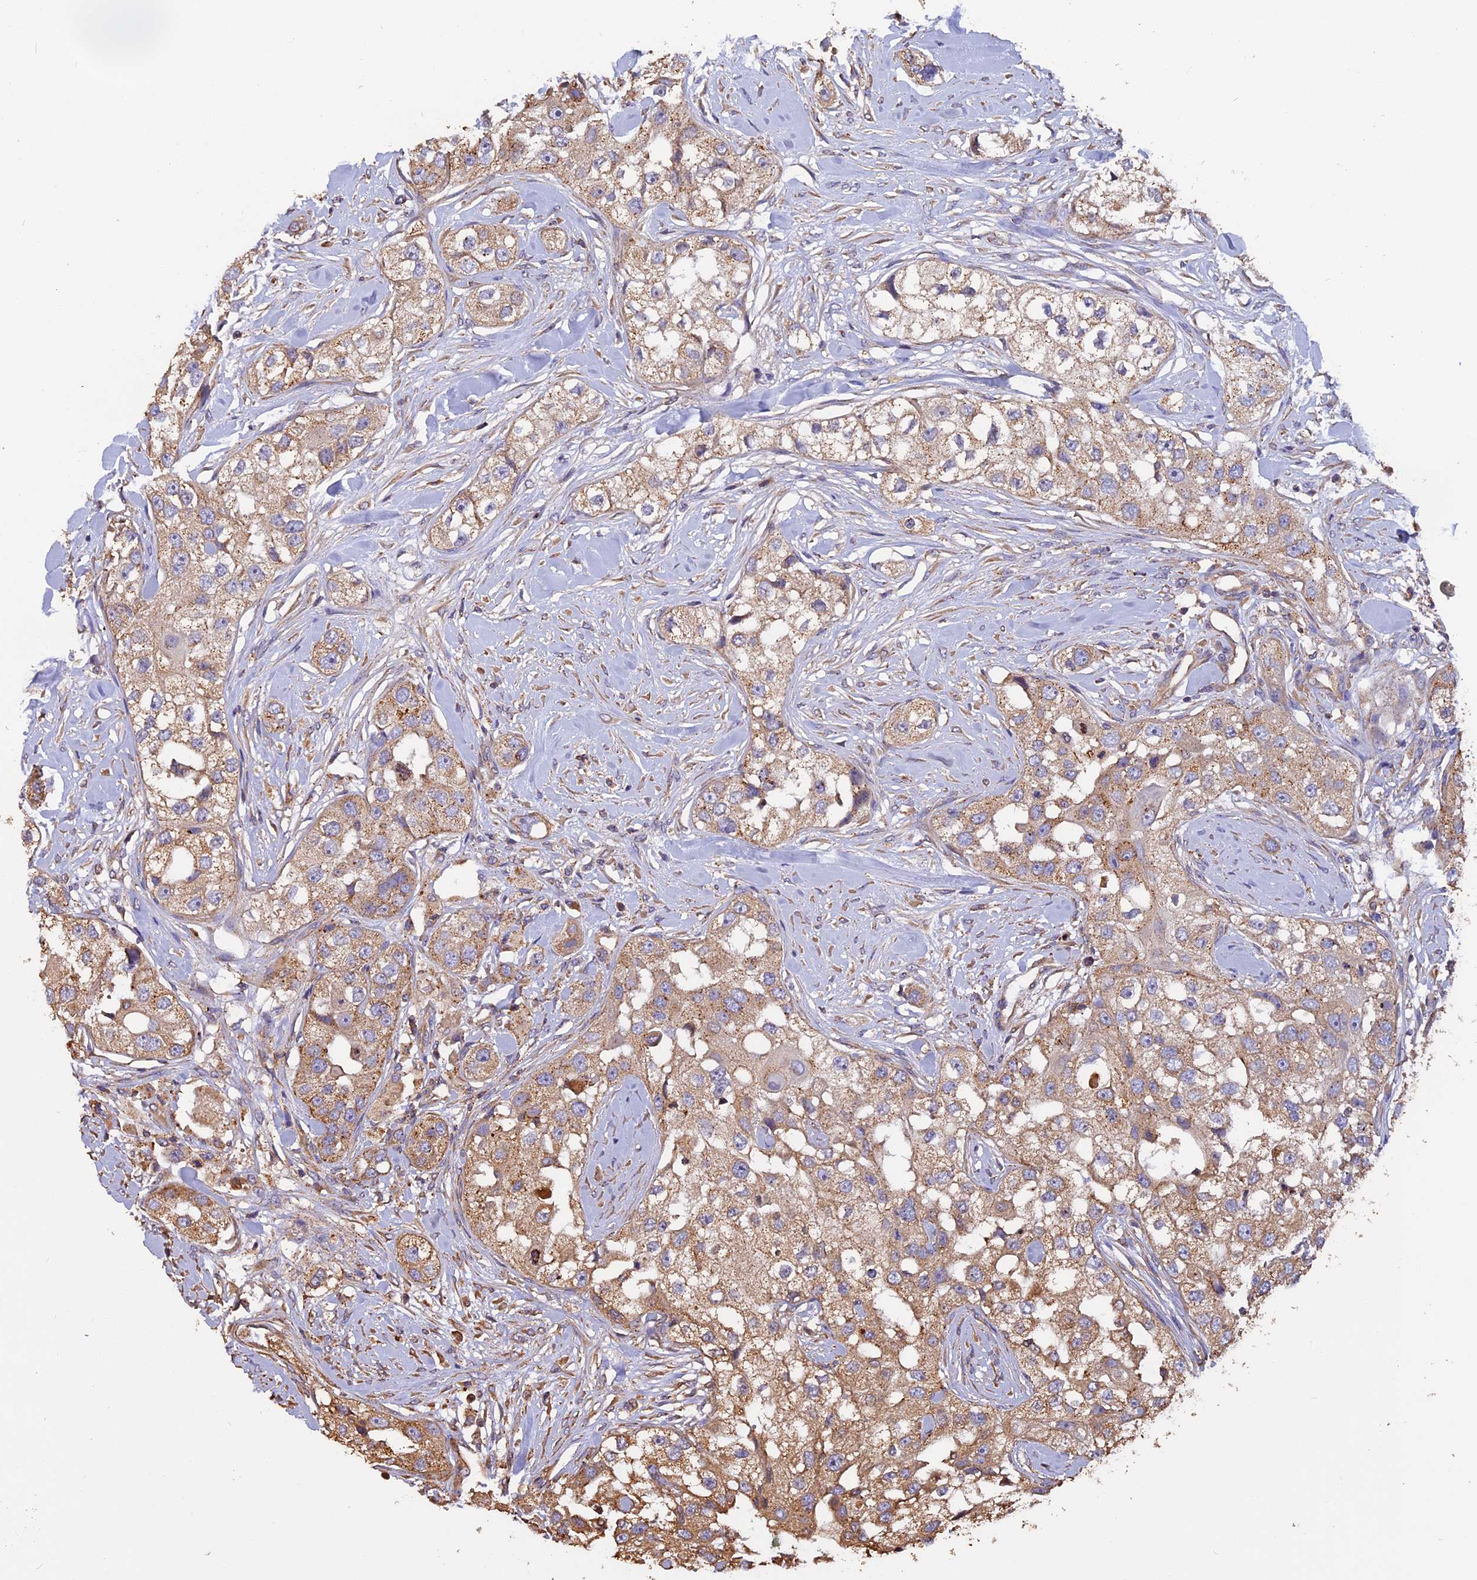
{"staining": {"intensity": "weak", "quantity": "25%-75%", "location": "cytoplasmic/membranous"}, "tissue": "head and neck cancer", "cell_type": "Tumor cells", "image_type": "cancer", "snomed": [{"axis": "morphology", "description": "Normal tissue, NOS"}, {"axis": "morphology", "description": "Squamous cell carcinoma, NOS"}, {"axis": "topography", "description": "Skeletal muscle"}, {"axis": "topography", "description": "Head-Neck"}], "caption": "A high-resolution histopathology image shows immunohistochemistry (IHC) staining of squamous cell carcinoma (head and neck), which shows weak cytoplasmic/membranous expression in approximately 25%-75% of tumor cells.", "gene": "CHMP2A", "patient": {"sex": "male", "age": 51}}